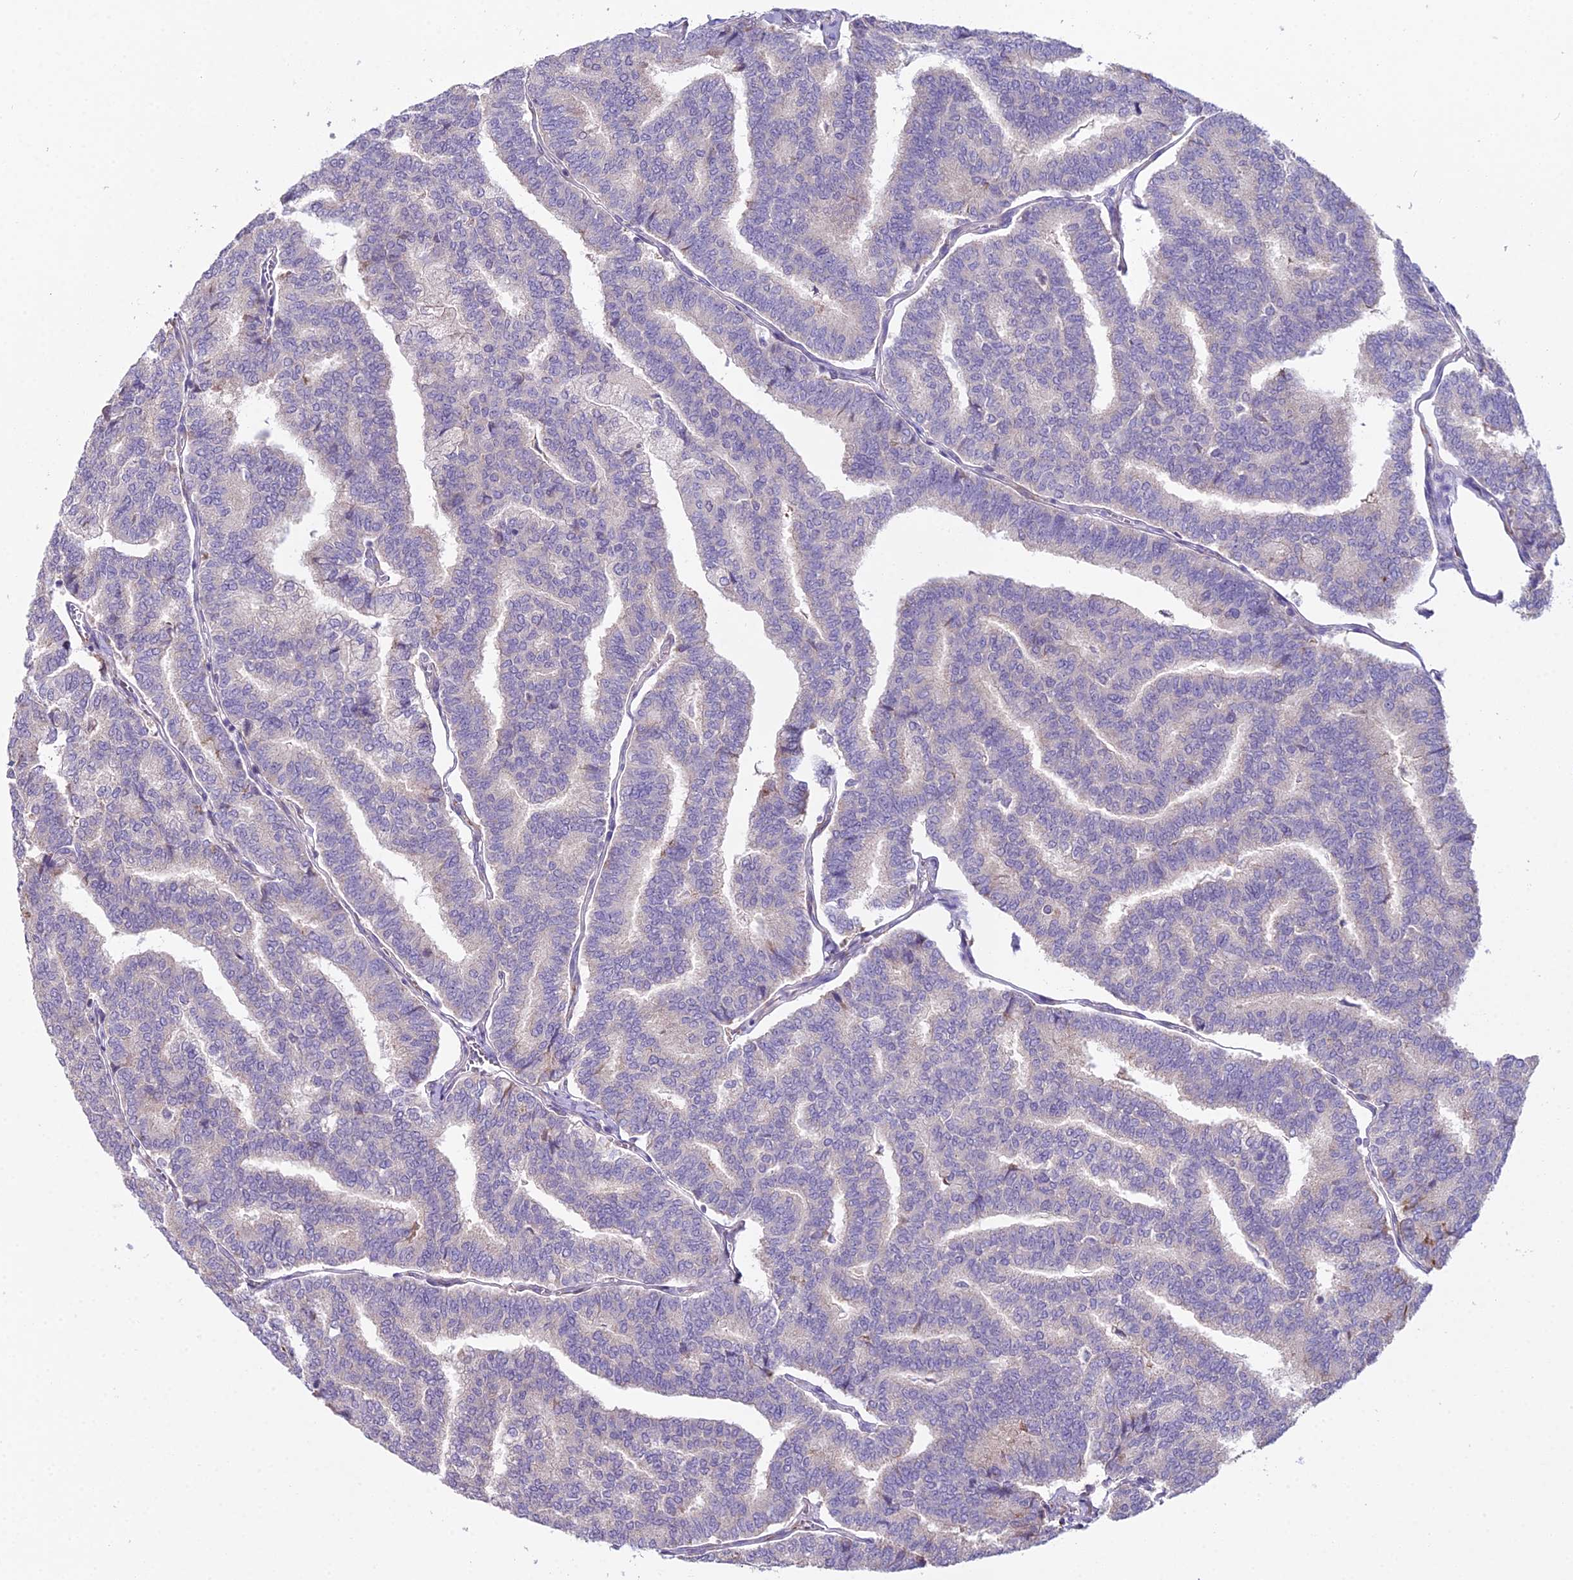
{"staining": {"intensity": "negative", "quantity": "none", "location": "none"}, "tissue": "thyroid cancer", "cell_type": "Tumor cells", "image_type": "cancer", "snomed": [{"axis": "morphology", "description": "Papillary adenocarcinoma, NOS"}, {"axis": "topography", "description": "Thyroid gland"}], "caption": "This is a photomicrograph of immunohistochemistry staining of thyroid cancer (papillary adenocarcinoma), which shows no expression in tumor cells. (Immunohistochemistry (ihc), brightfield microscopy, high magnification).", "gene": "RPS26", "patient": {"sex": "female", "age": 35}}